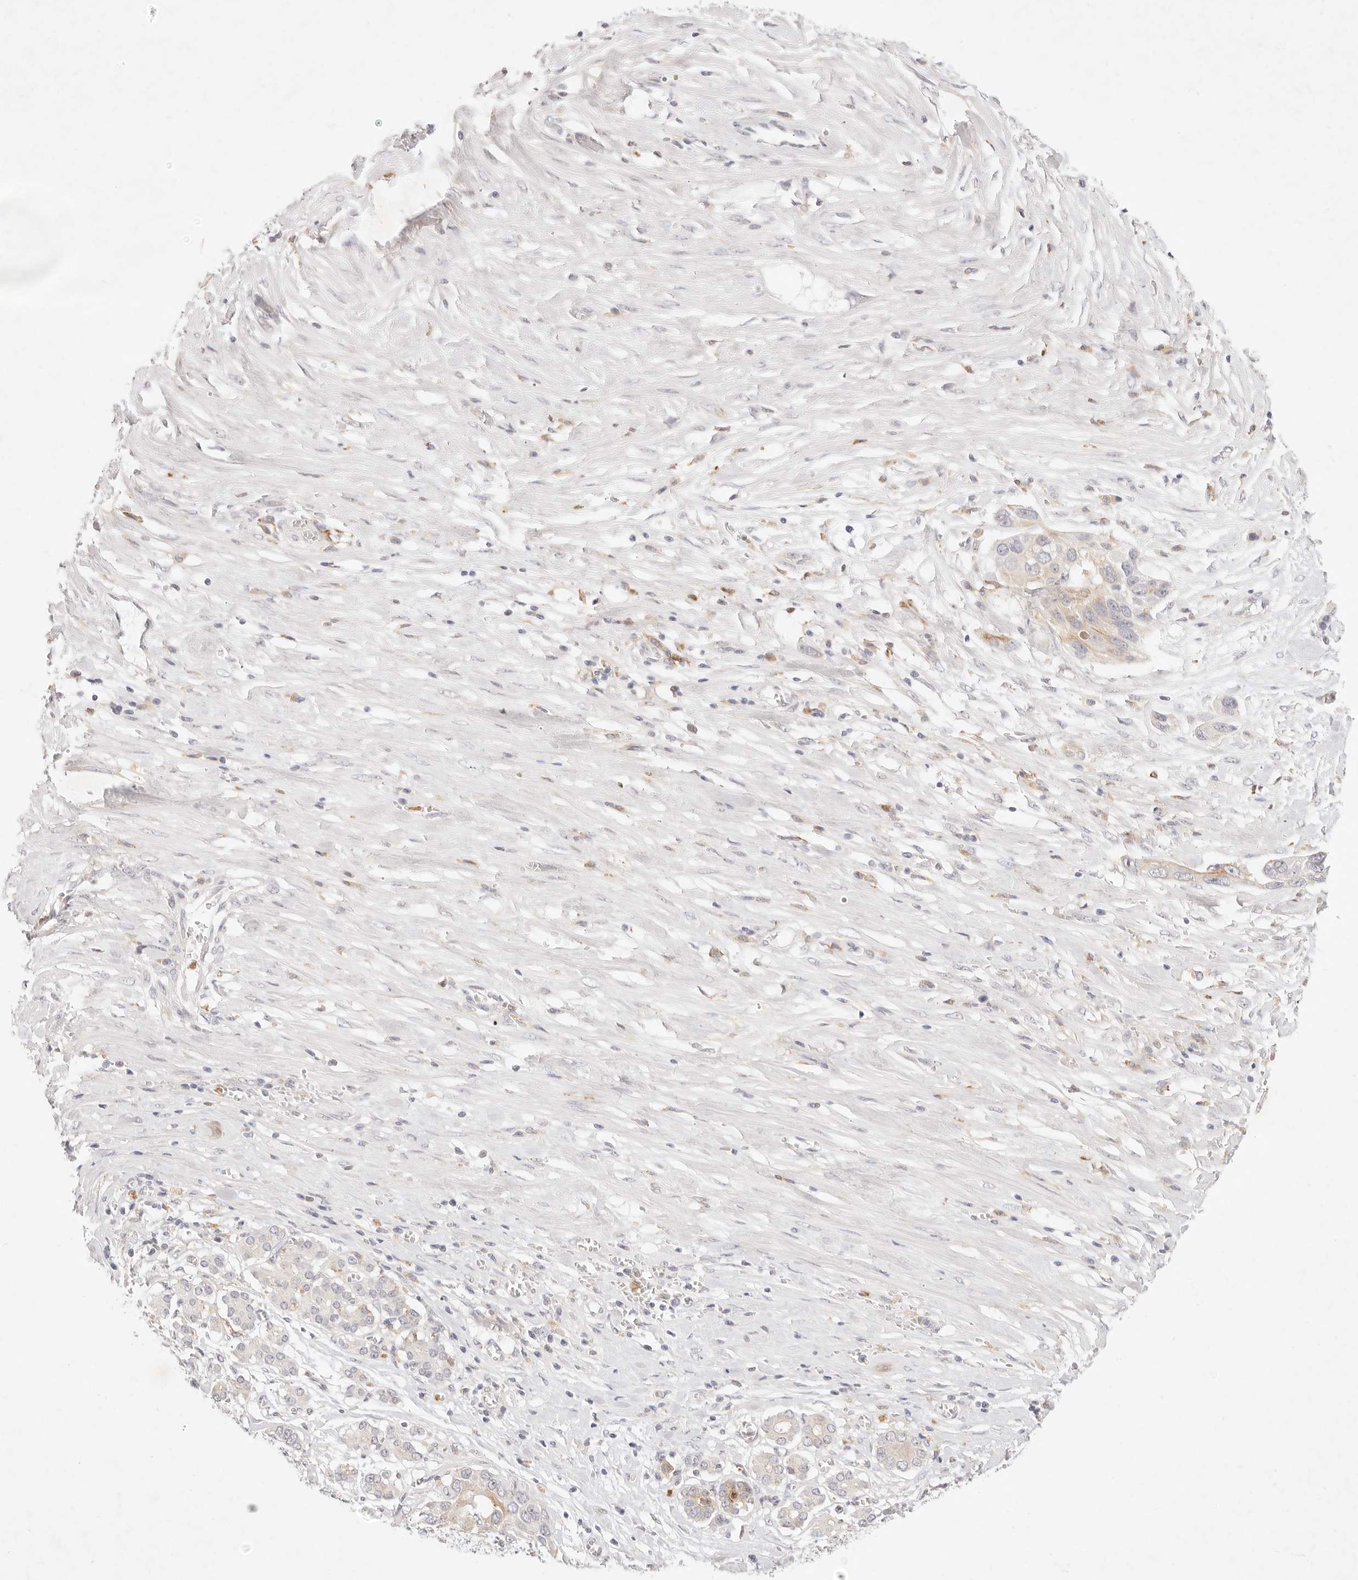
{"staining": {"intensity": "negative", "quantity": "none", "location": "none"}, "tissue": "pancreatic cancer", "cell_type": "Tumor cells", "image_type": "cancer", "snomed": [{"axis": "morphology", "description": "Adenocarcinoma, NOS"}, {"axis": "topography", "description": "Pancreas"}], "caption": "This is an immunohistochemistry (IHC) micrograph of human pancreatic adenocarcinoma. There is no positivity in tumor cells.", "gene": "GPR84", "patient": {"sex": "female", "age": 60}}